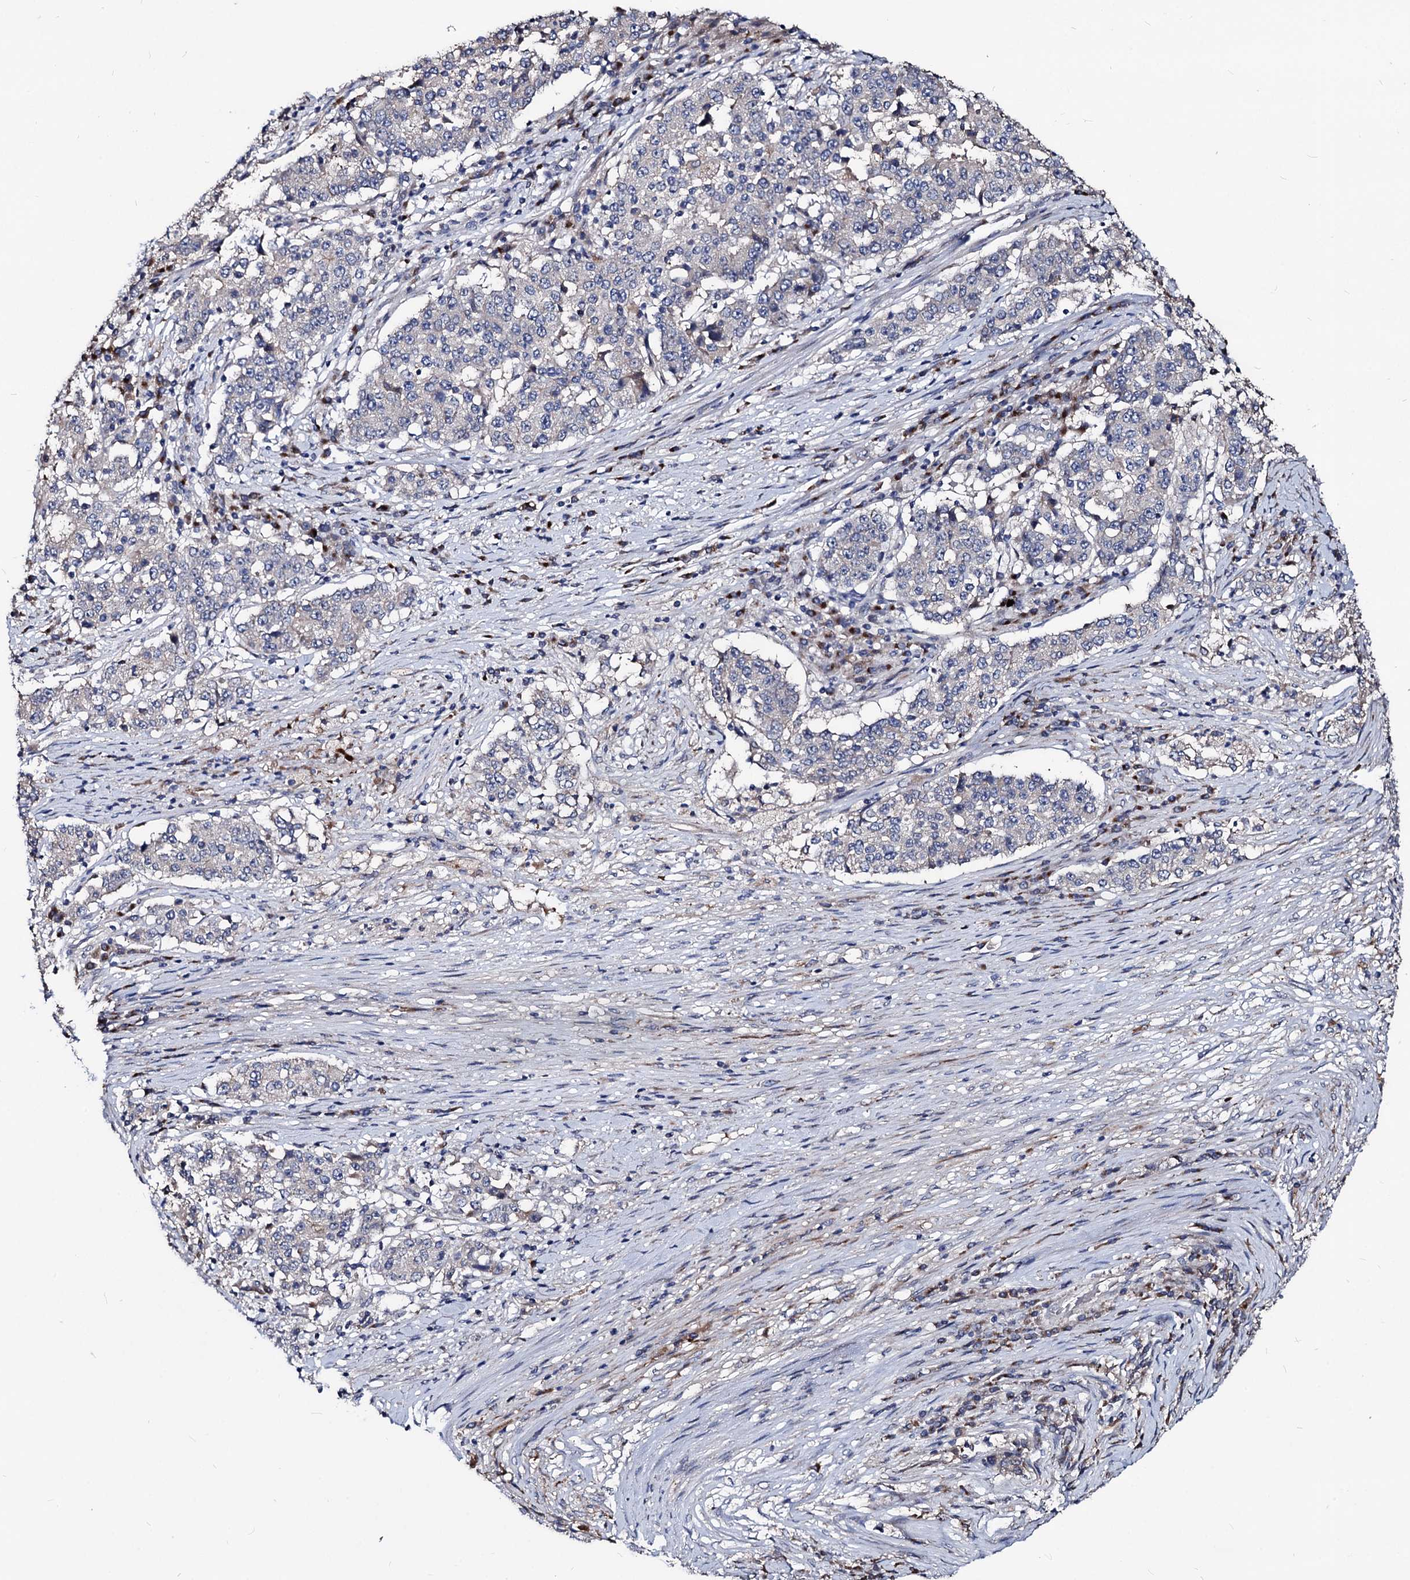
{"staining": {"intensity": "negative", "quantity": "none", "location": "none"}, "tissue": "stomach cancer", "cell_type": "Tumor cells", "image_type": "cancer", "snomed": [{"axis": "morphology", "description": "Adenocarcinoma, NOS"}, {"axis": "topography", "description": "Stomach"}], "caption": "The immunohistochemistry histopathology image has no significant staining in tumor cells of stomach cancer tissue.", "gene": "SMAGP", "patient": {"sex": "male", "age": 59}}